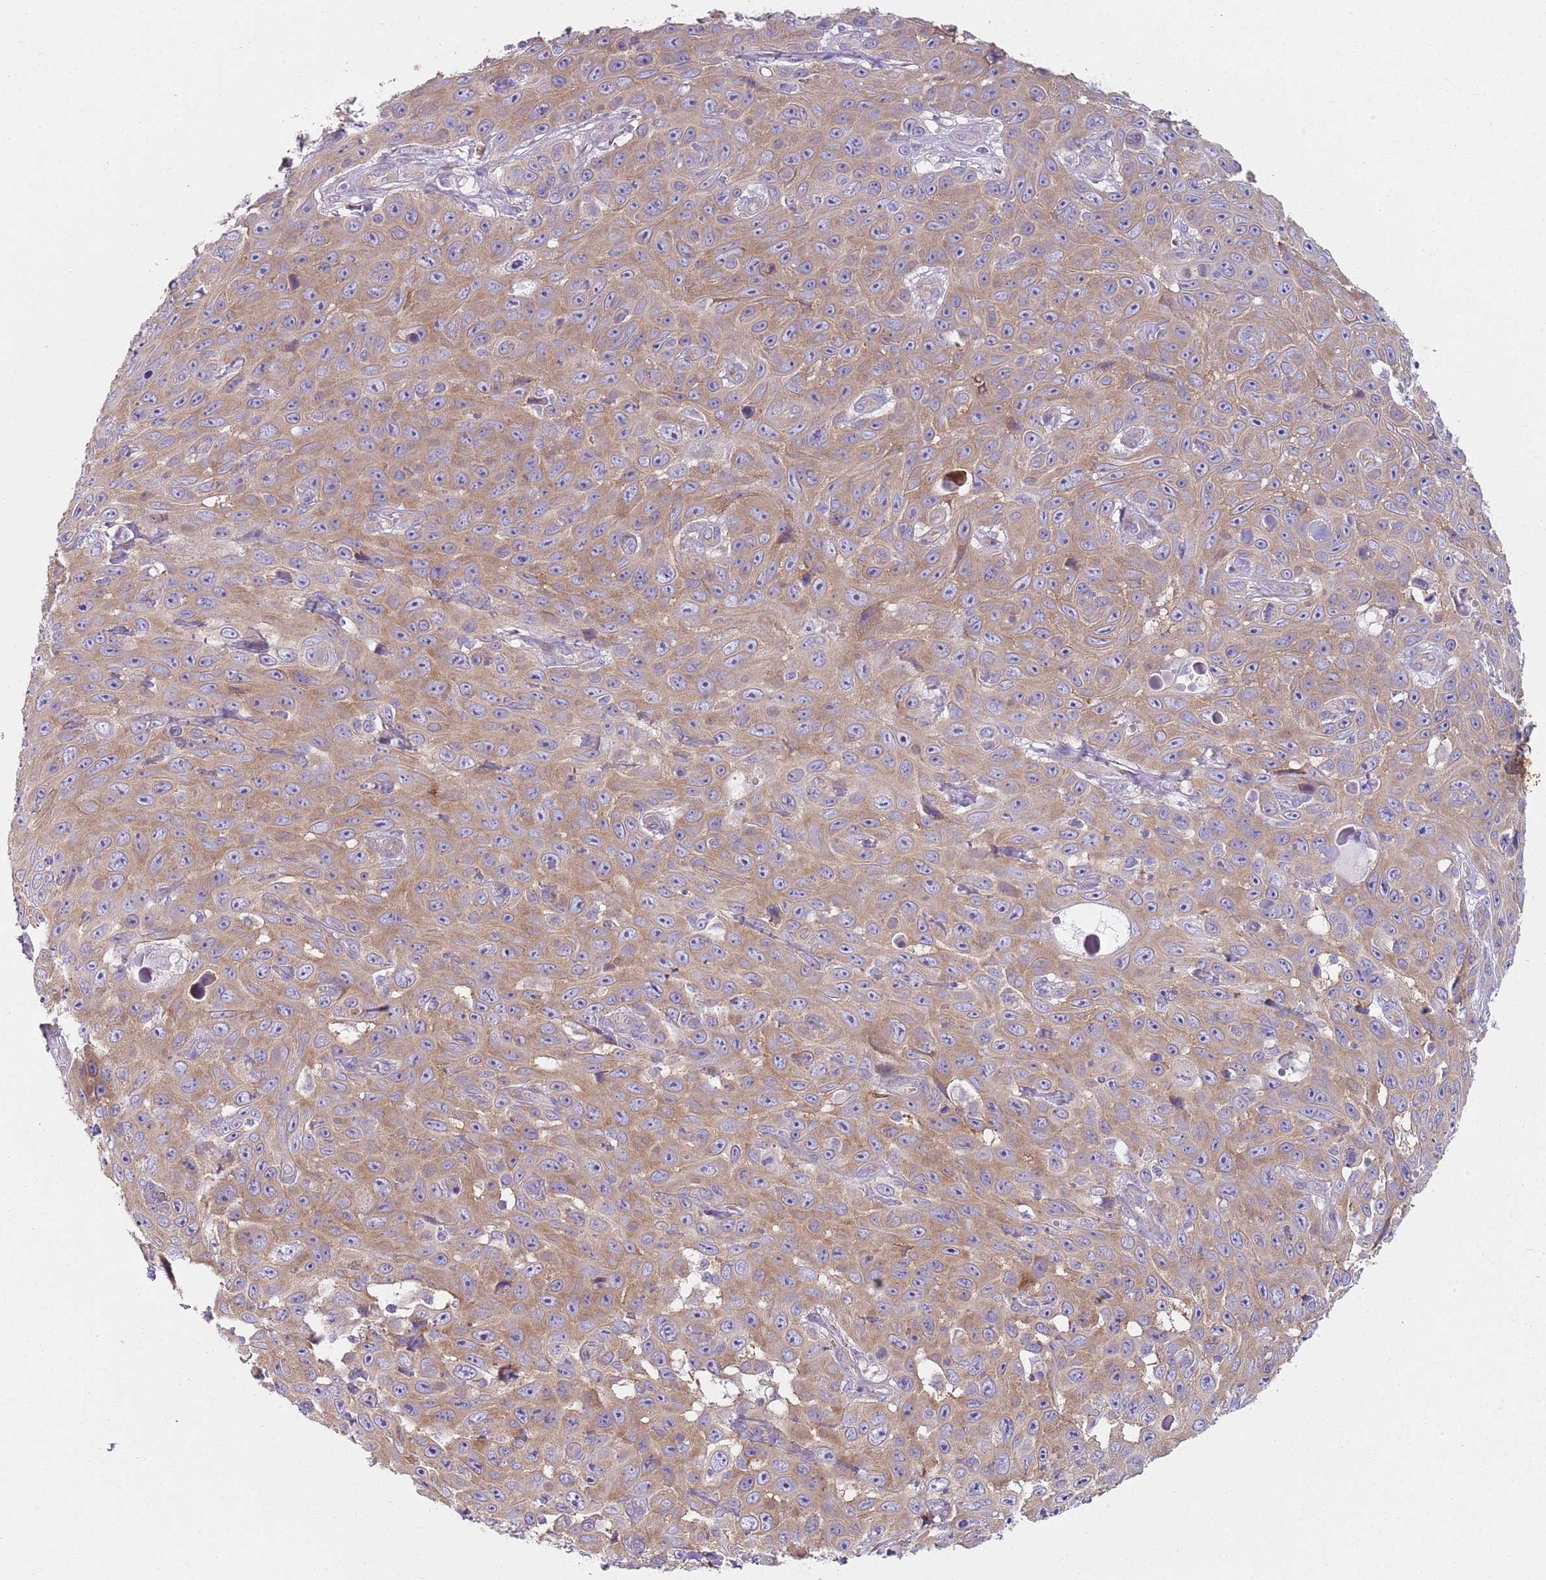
{"staining": {"intensity": "moderate", "quantity": "25%-75%", "location": "cytoplasmic/membranous"}, "tissue": "skin cancer", "cell_type": "Tumor cells", "image_type": "cancer", "snomed": [{"axis": "morphology", "description": "Squamous cell carcinoma, NOS"}, {"axis": "topography", "description": "Skin"}], "caption": "A micrograph showing moderate cytoplasmic/membranous expression in approximately 25%-75% of tumor cells in squamous cell carcinoma (skin), as visualized by brown immunohistochemical staining.", "gene": "SLC26A6", "patient": {"sex": "male", "age": 82}}